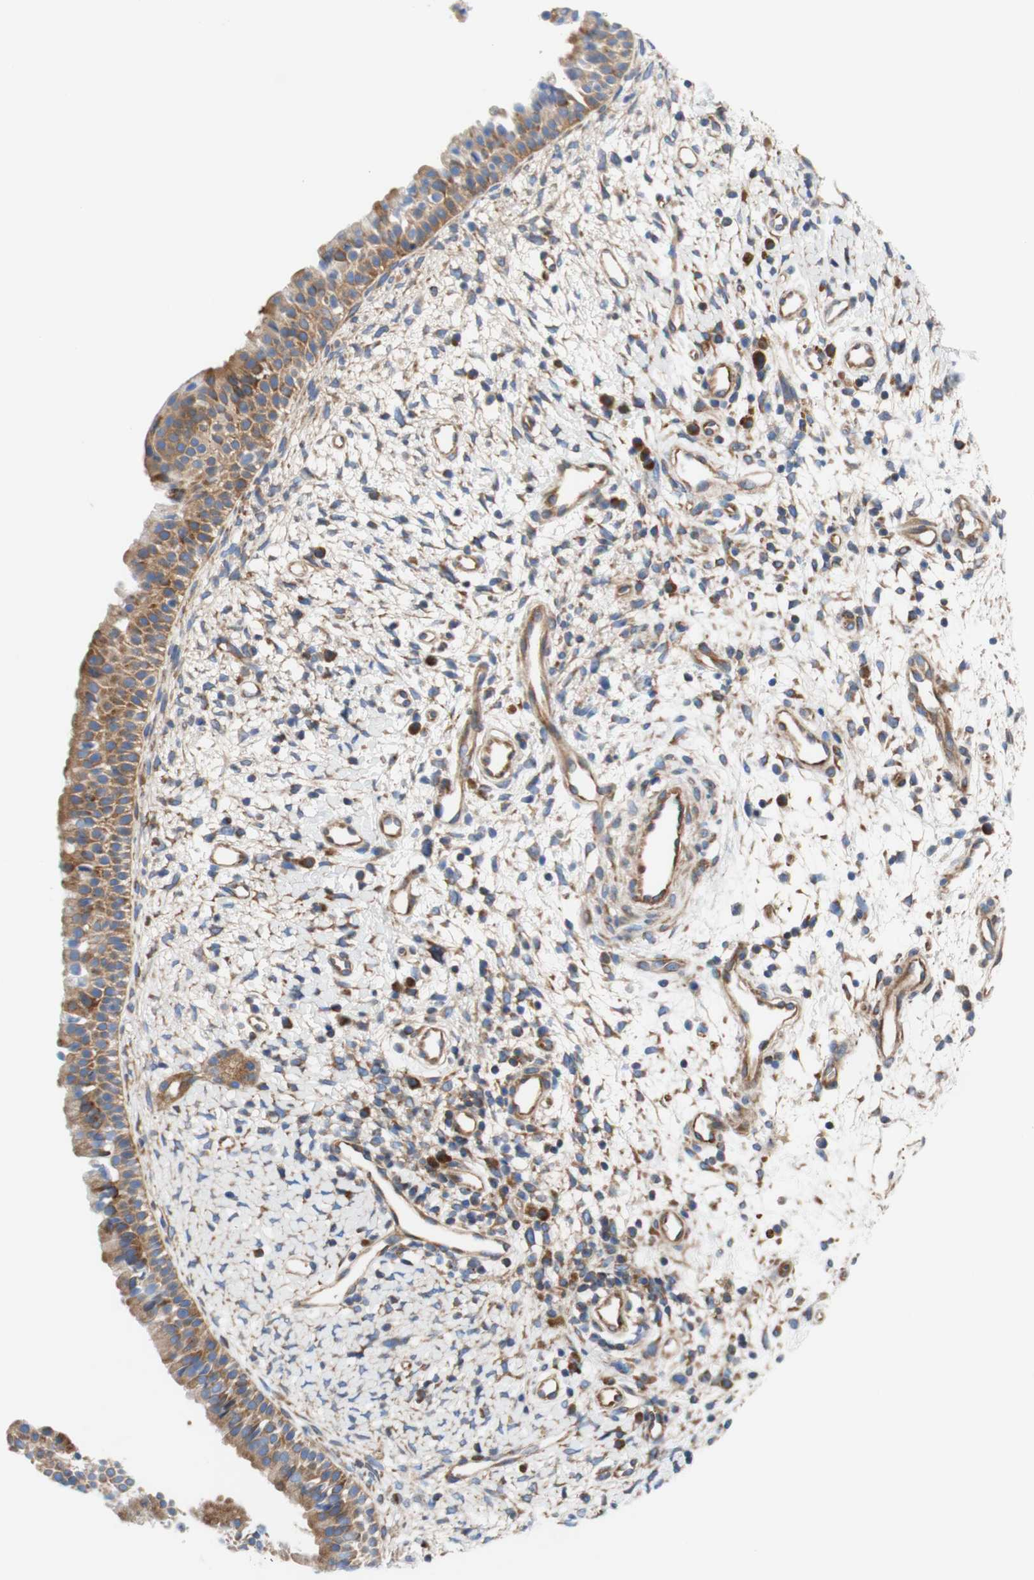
{"staining": {"intensity": "moderate", "quantity": ">75%", "location": "cytoplasmic/membranous"}, "tissue": "nasopharynx", "cell_type": "Respiratory epithelial cells", "image_type": "normal", "snomed": [{"axis": "morphology", "description": "Normal tissue, NOS"}, {"axis": "topography", "description": "Nasopharynx"}], "caption": "IHC histopathology image of unremarkable human nasopharynx stained for a protein (brown), which reveals medium levels of moderate cytoplasmic/membranous expression in about >75% of respiratory epithelial cells.", "gene": "STOM", "patient": {"sex": "male", "age": 22}}